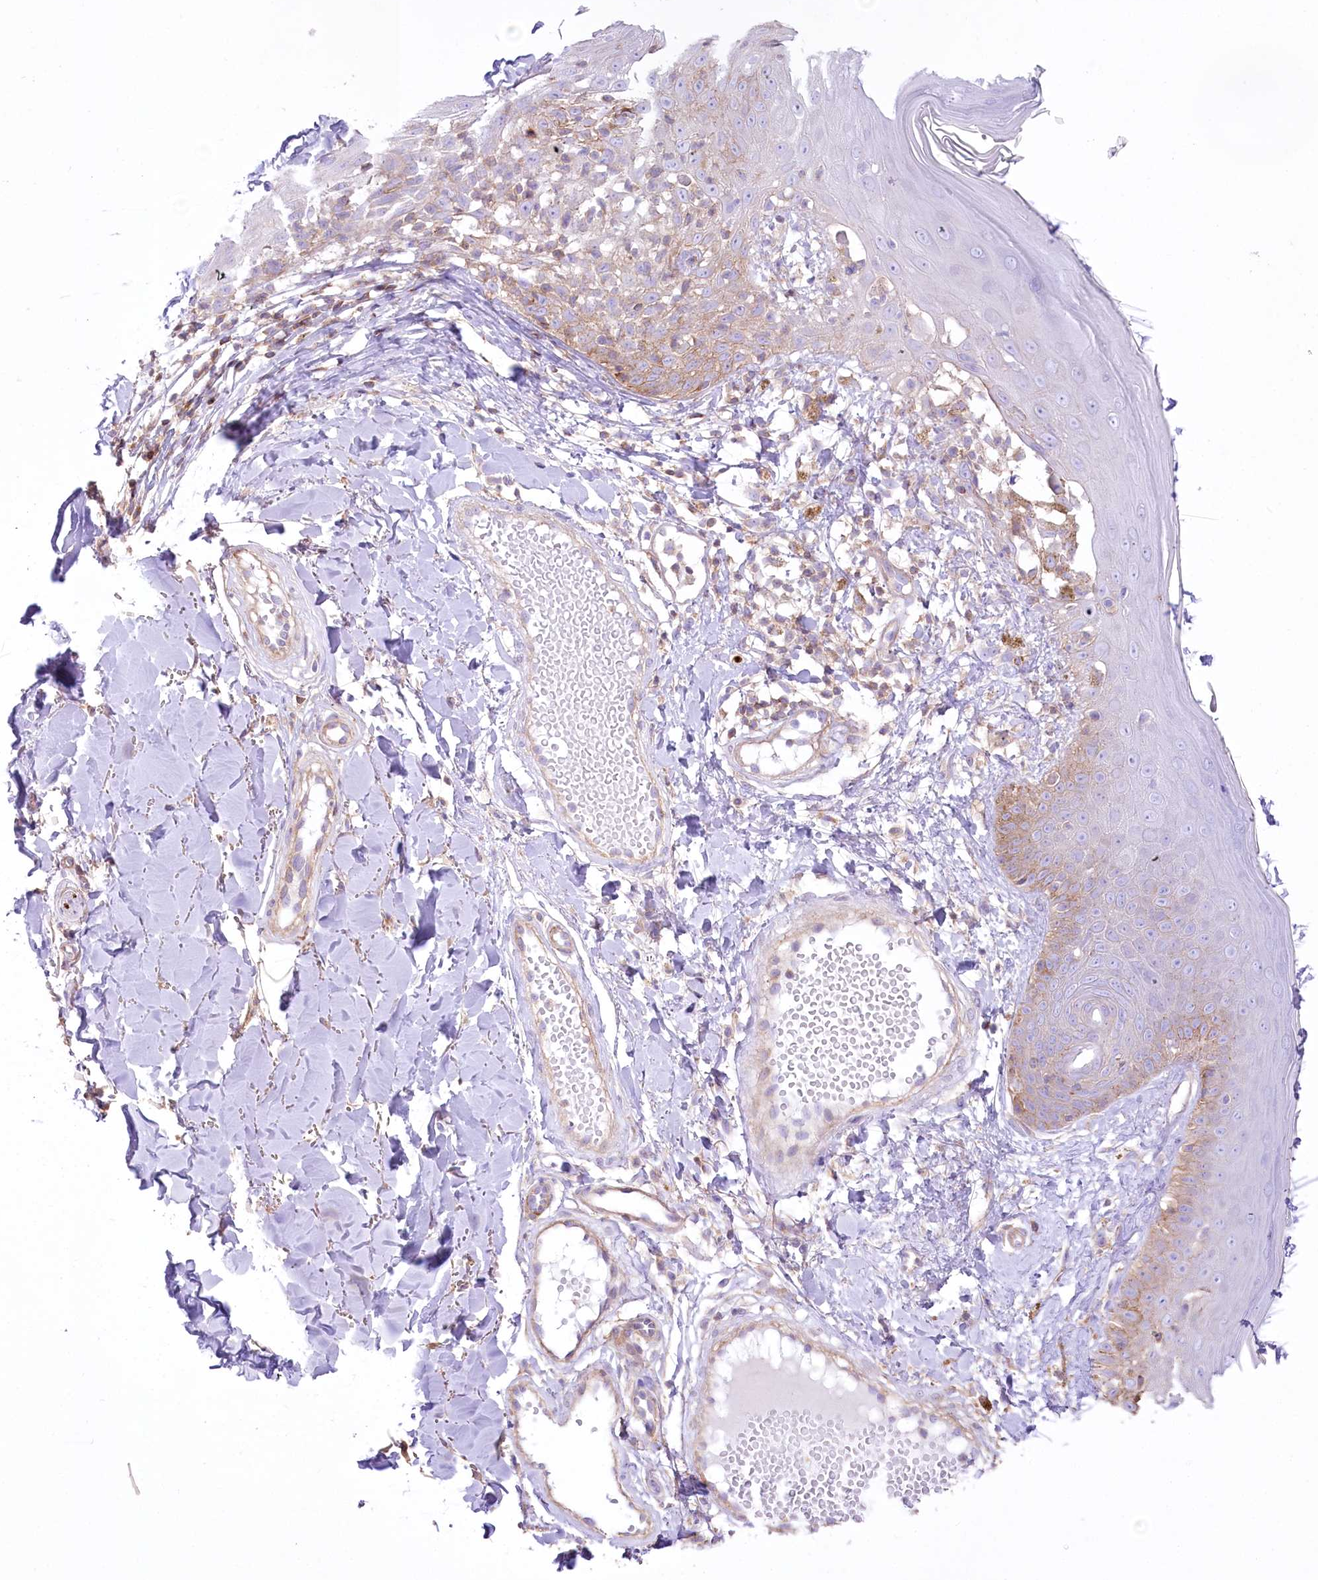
{"staining": {"intensity": "weak", "quantity": ">75%", "location": "cytoplasmic/membranous"}, "tissue": "skin", "cell_type": "Fibroblasts", "image_type": "normal", "snomed": [{"axis": "morphology", "description": "Normal tissue, NOS"}, {"axis": "topography", "description": "Skin"}], "caption": "Immunohistochemistry micrograph of normal human skin stained for a protein (brown), which reveals low levels of weak cytoplasmic/membranous expression in about >75% of fibroblasts.", "gene": "FAM216A", "patient": {"sex": "male", "age": 52}}